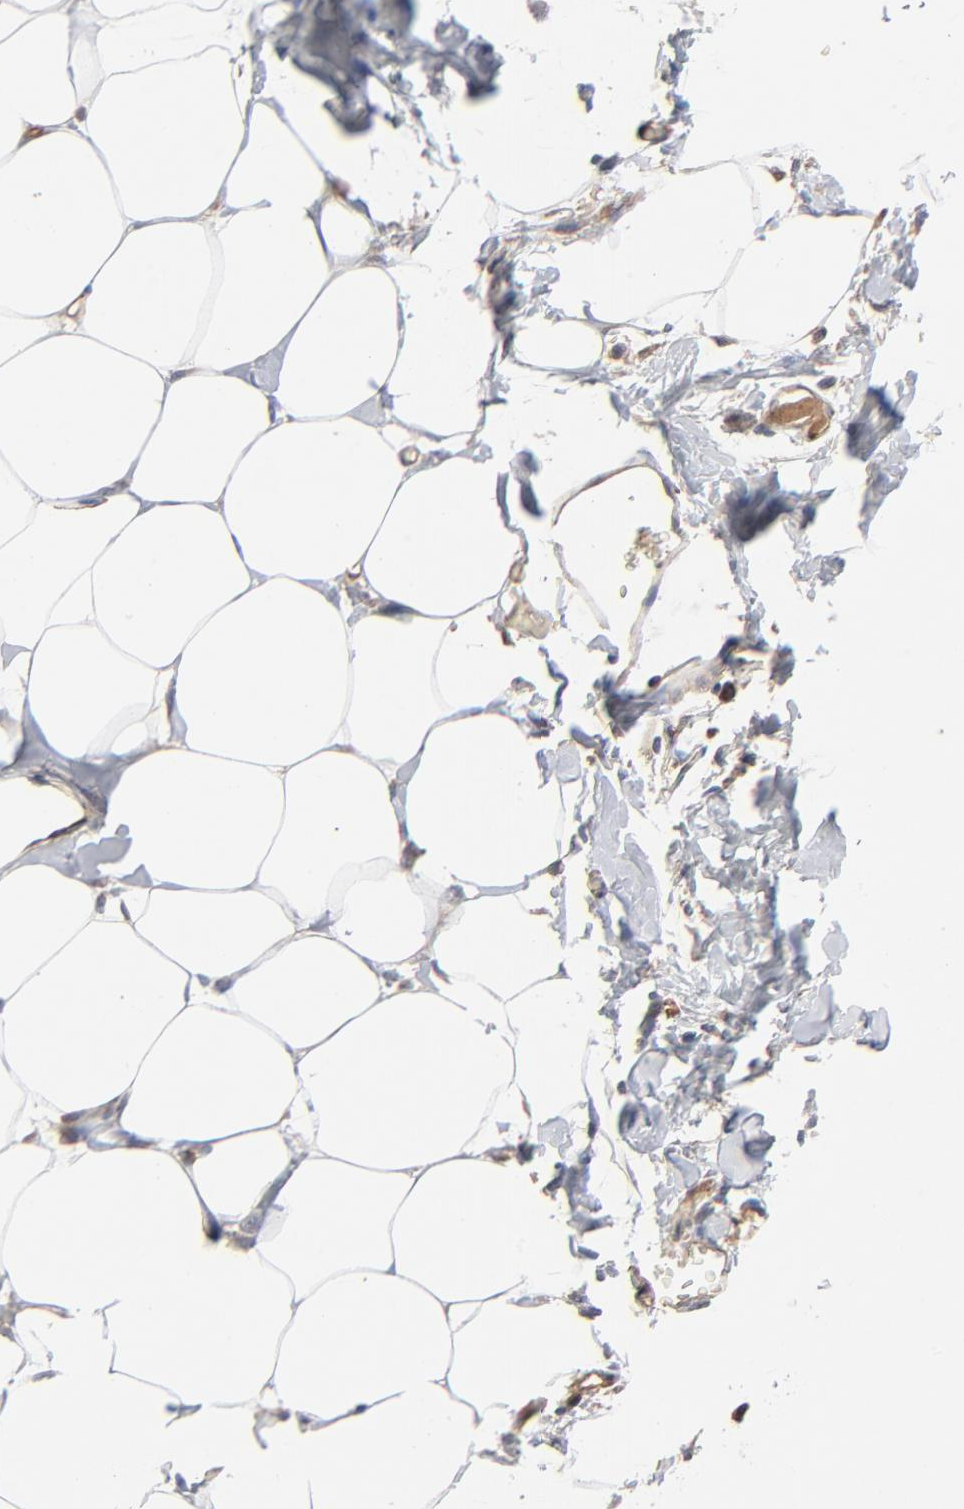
{"staining": {"intensity": "negative", "quantity": "none", "location": "none"}, "tissue": "breast", "cell_type": "Adipocytes", "image_type": "normal", "snomed": [{"axis": "morphology", "description": "Normal tissue, NOS"}, {"axis": "topography", "description": "Breast"}, {"axis": "topography", "description": "Adipose tissue"}], "caption": "High power microscopy histopathology image of an IHC histopathology image of benign breast, revealing no significant positivity in adipocytes.", "gene": "ABLIM3", "patient": {"sex": "female", "age": 25}}